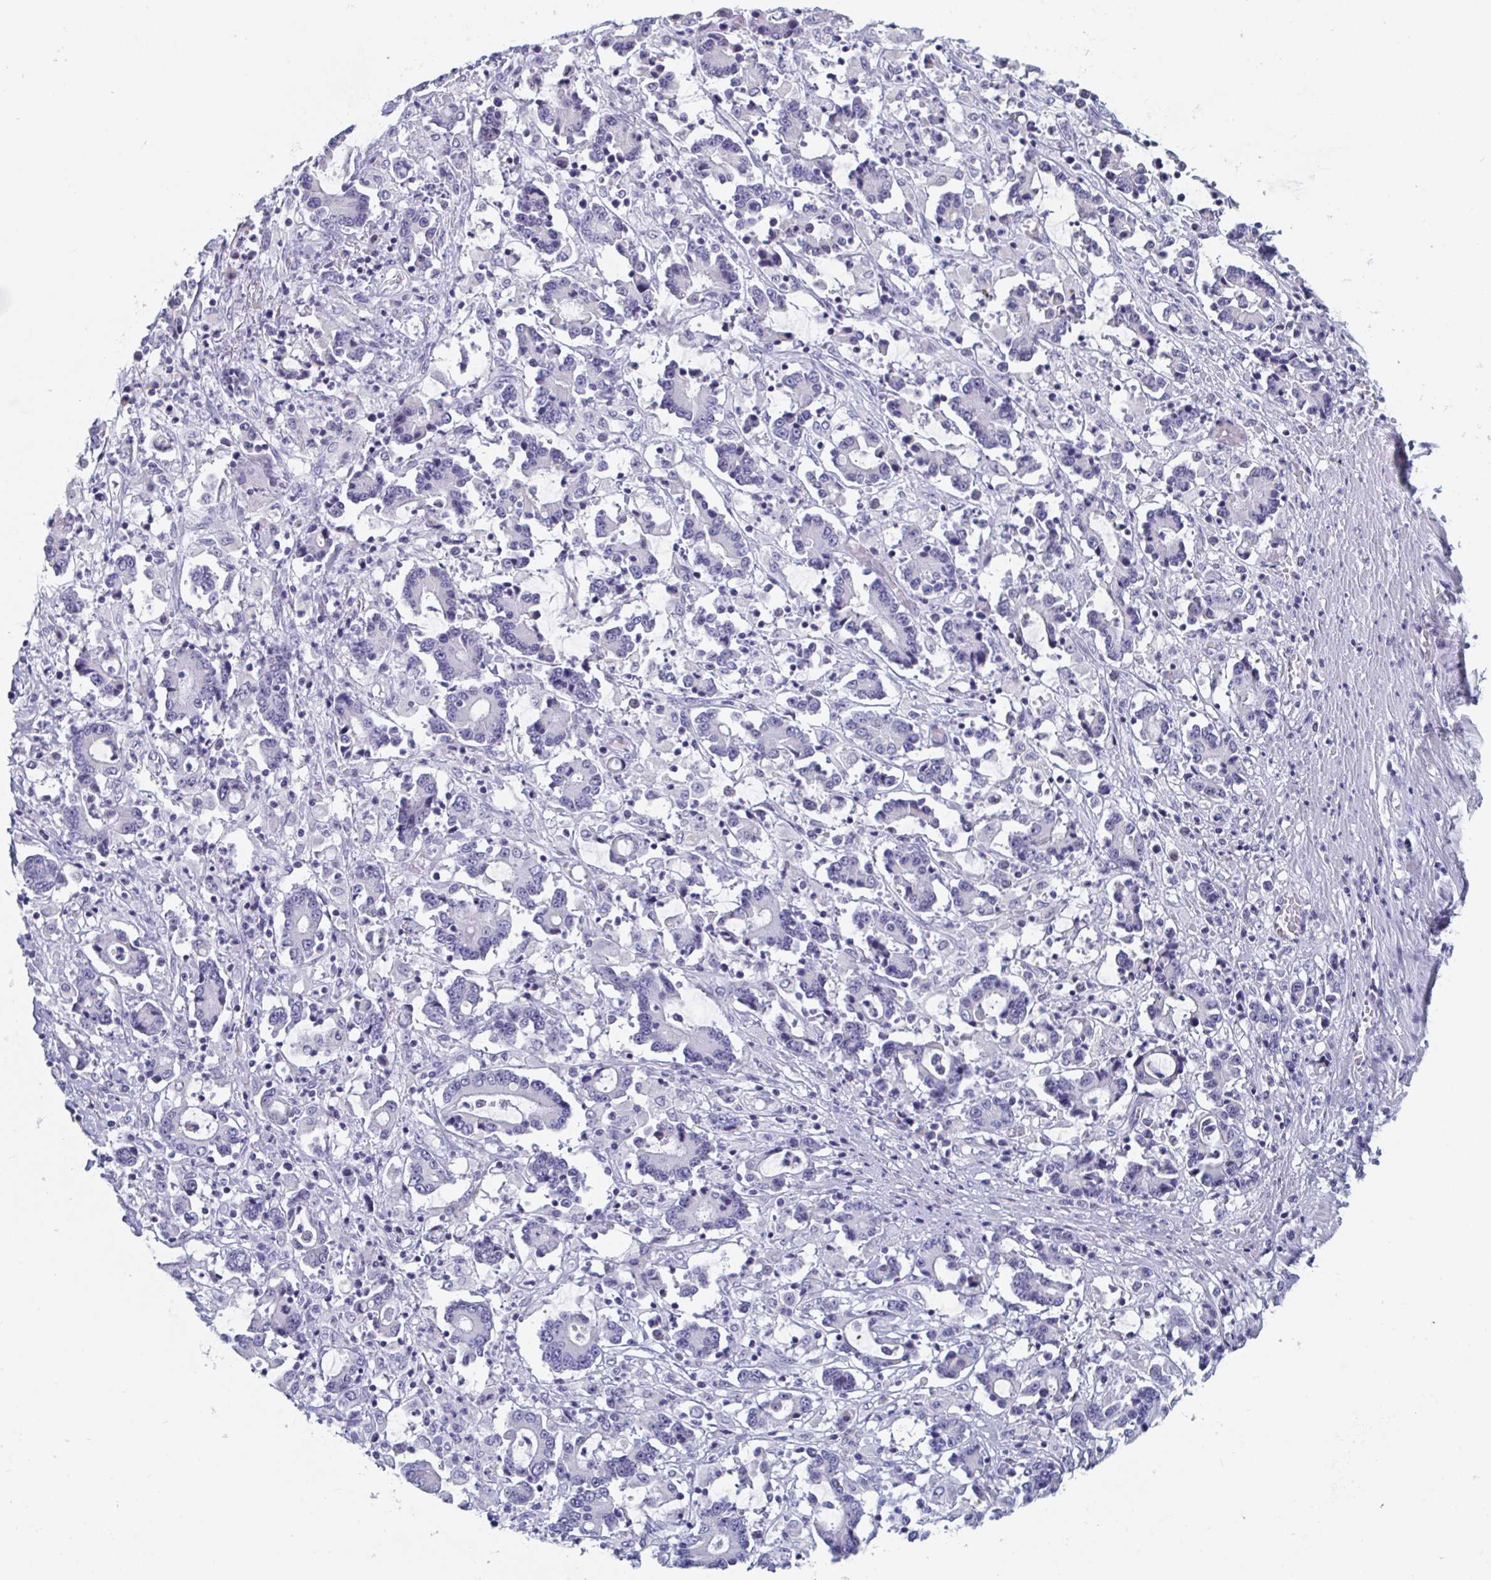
{"staining": {"intensity": "negative", "quantity": "none", "location": "none"}, "tissue": "stomach cancer", "cell_type": "Tumor cells", "image_type": "cancer", "snomed": [{"axis": "morphology", "description": "Adenocarcinoma, NOS"}, {"axis": "topography", "description": "Stomach, upper"}], "caption": "Immunohistochemistry (IHC) image of neoplastic tissue: stomach cancer (adenocarcinoma) stained with DAB (3,3'-diaminobenzidine) exhibits no significant protein expression in tumor cells.", "gene": "DPEP3", "patient": {"sex": "male", "age": 68}}